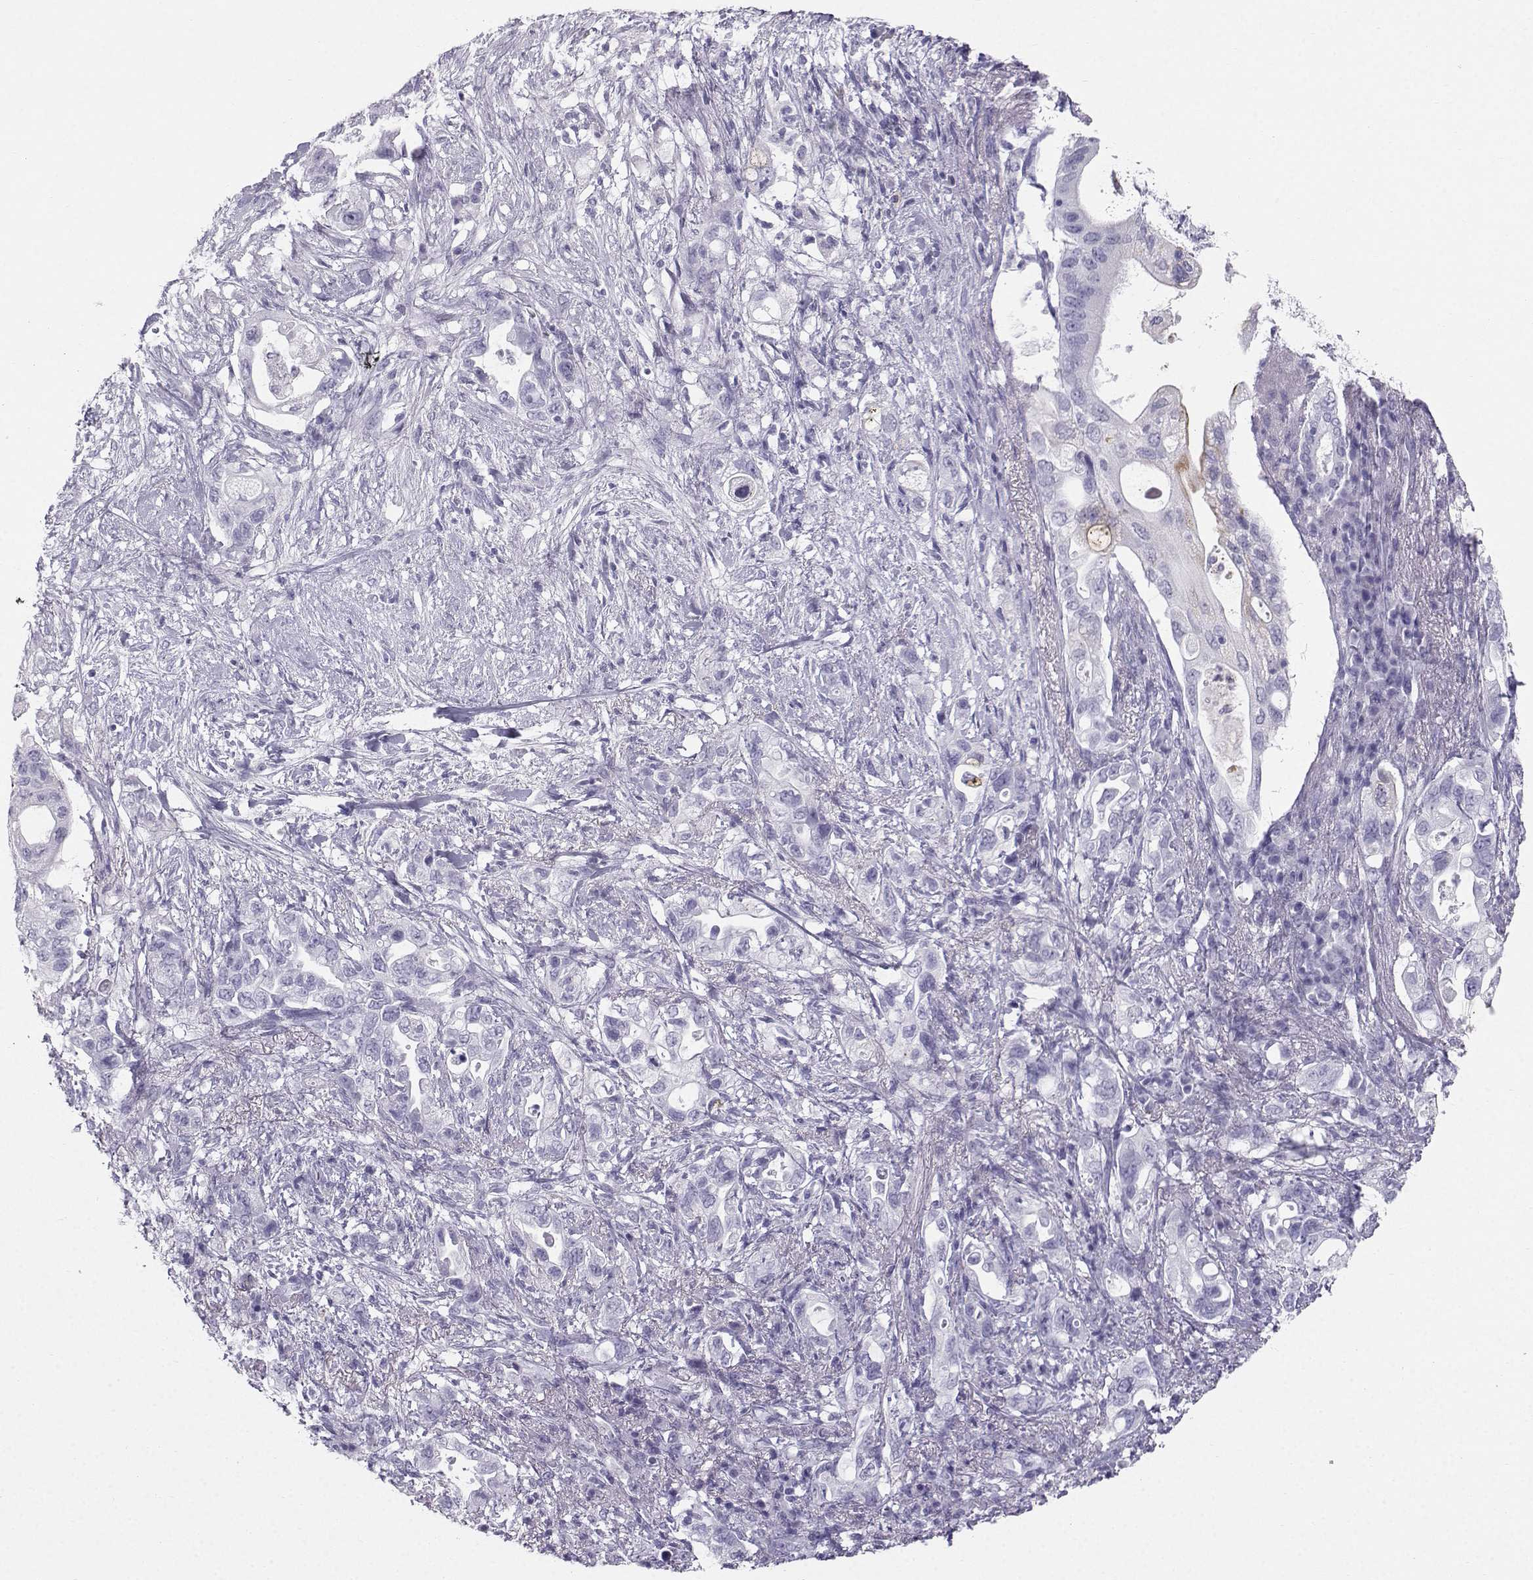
{"staining": {"intensity": "negative", "quantity": "none", "location": "none"}, "tissue": "pancreatic cancer", "cell_type": "Tumor cells", "image_type": "cancer", "snomed": [{"axis": "morphology", "description": "Adenocarcinoma, NOS"}, {"axis": "topography", "description": "Pancreas"}], "caption": "Tumor cells are negative for brown protein staining in pancreatic adenocarcinoma.", "gene": "IQCD", "patient": {"sex": "female", "age": 72}}